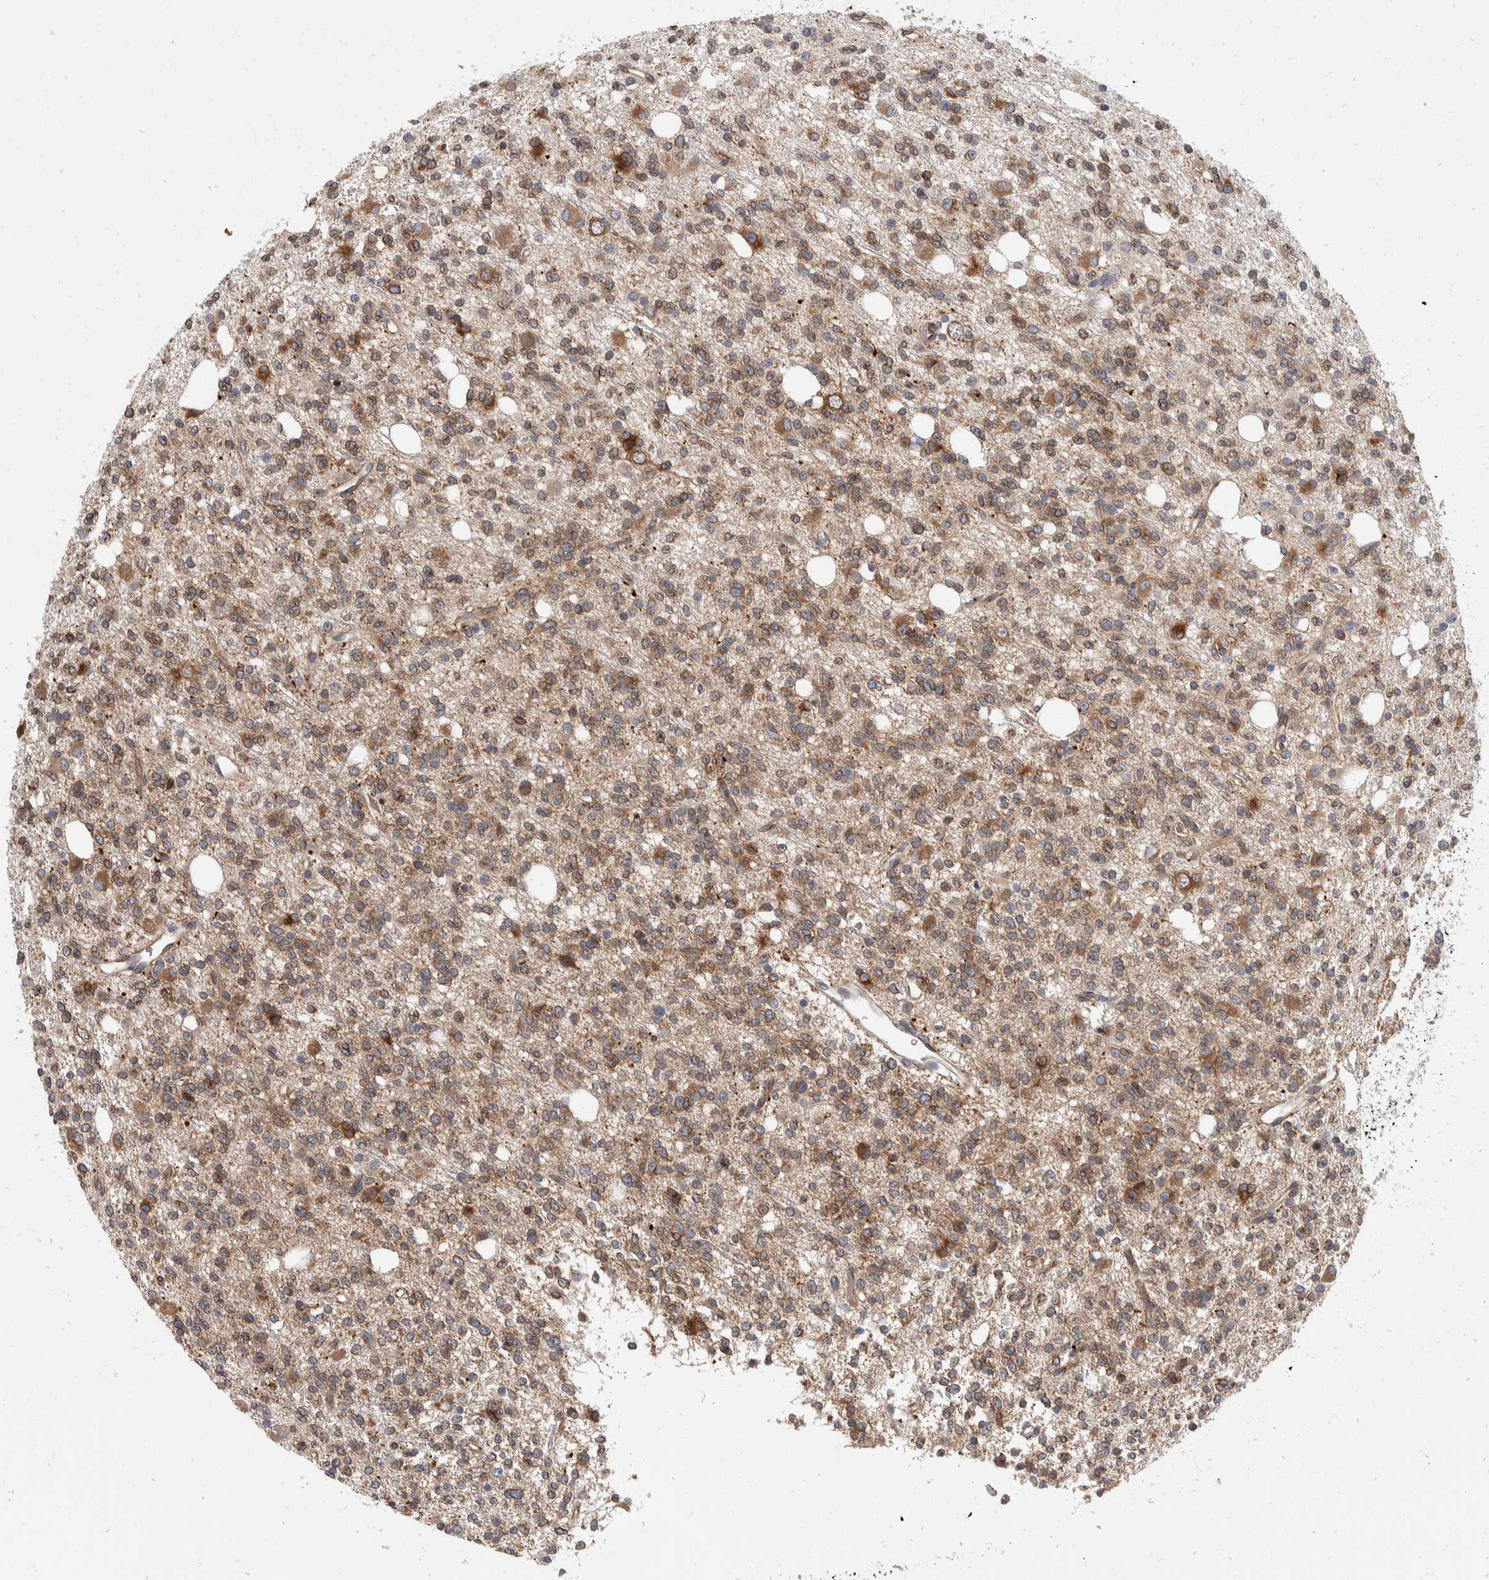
{"staining": {"intensity": "moderate", "quantity": ">75%", "location": "cytoplasmic/membranous"}, "tissue": "glioma", "cell_type": "Tumor cells", "image_type": "cancer", "snomed": [{"axis": "morphology", "description": "Glioma, malignant, High grade"}, {"axis": "topography", "description": "Brain"}], "caption": "Immunohistochemistry (DAB (3,3'-diaminobenzidine)) staining of human glioma shows moderate cytoplasmic/membranous protein positivity in approximately >75% of tumor cells.", "gene": "TMEM245", "patient": {"sex": "female", "age": 62}}